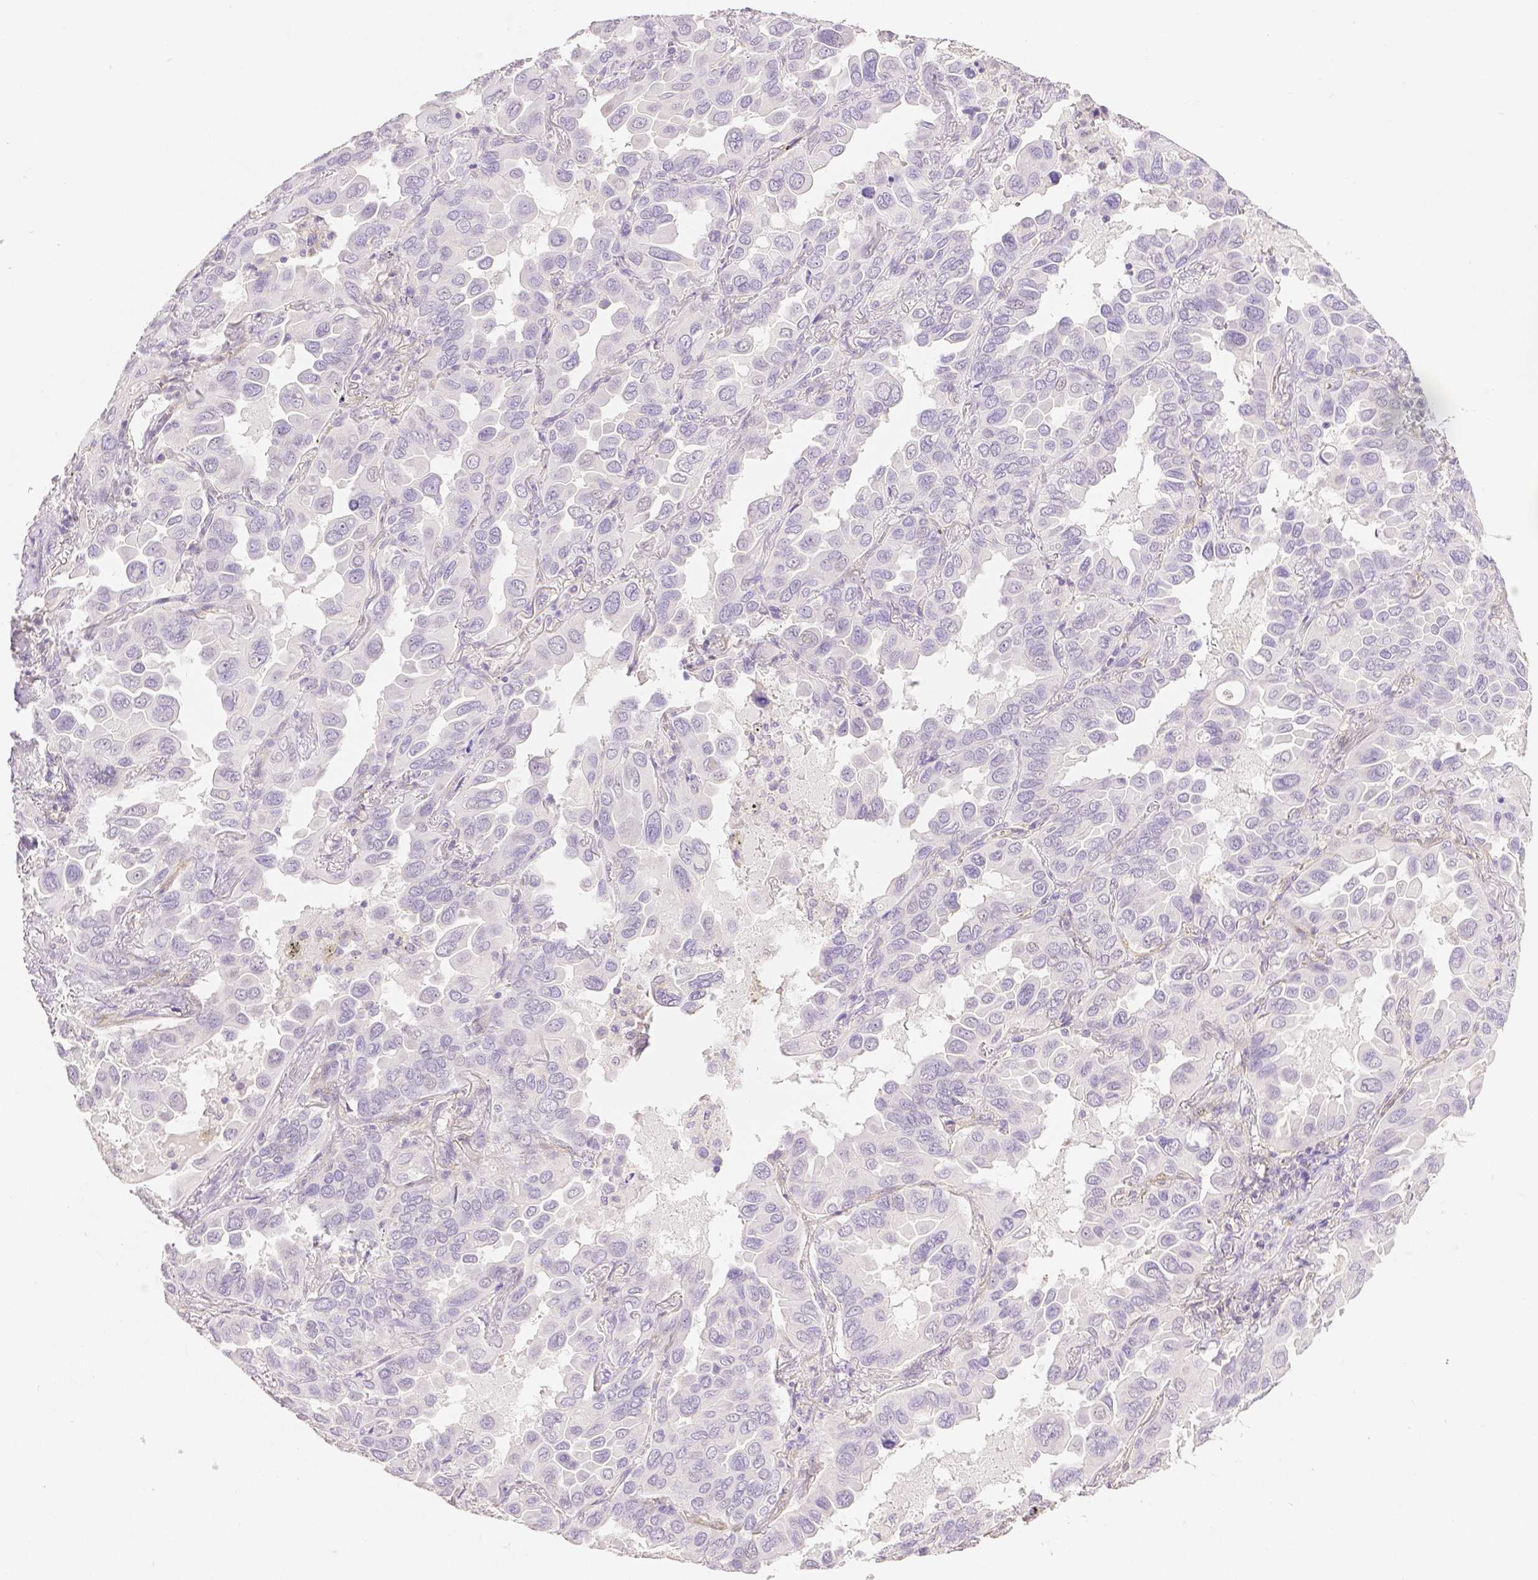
{"staining": {"intensity": "negative", "quantity": "none", "location": "none"}, "tissue": "lung cancer", "cell_type": "Tumor cells", "image_type": "cancer", "snomed": [{"axis": "morphology", "description": "Adenocarcinoma, NOS"}, {"axis": "topography", "description": "Lung"}], "caption": "An image of lung adenocarcinoma stained for a protein demonstrates no brown staining in tumor cells.", "gene": "THY1", "patient": {"sex": "male", "age": 64}}